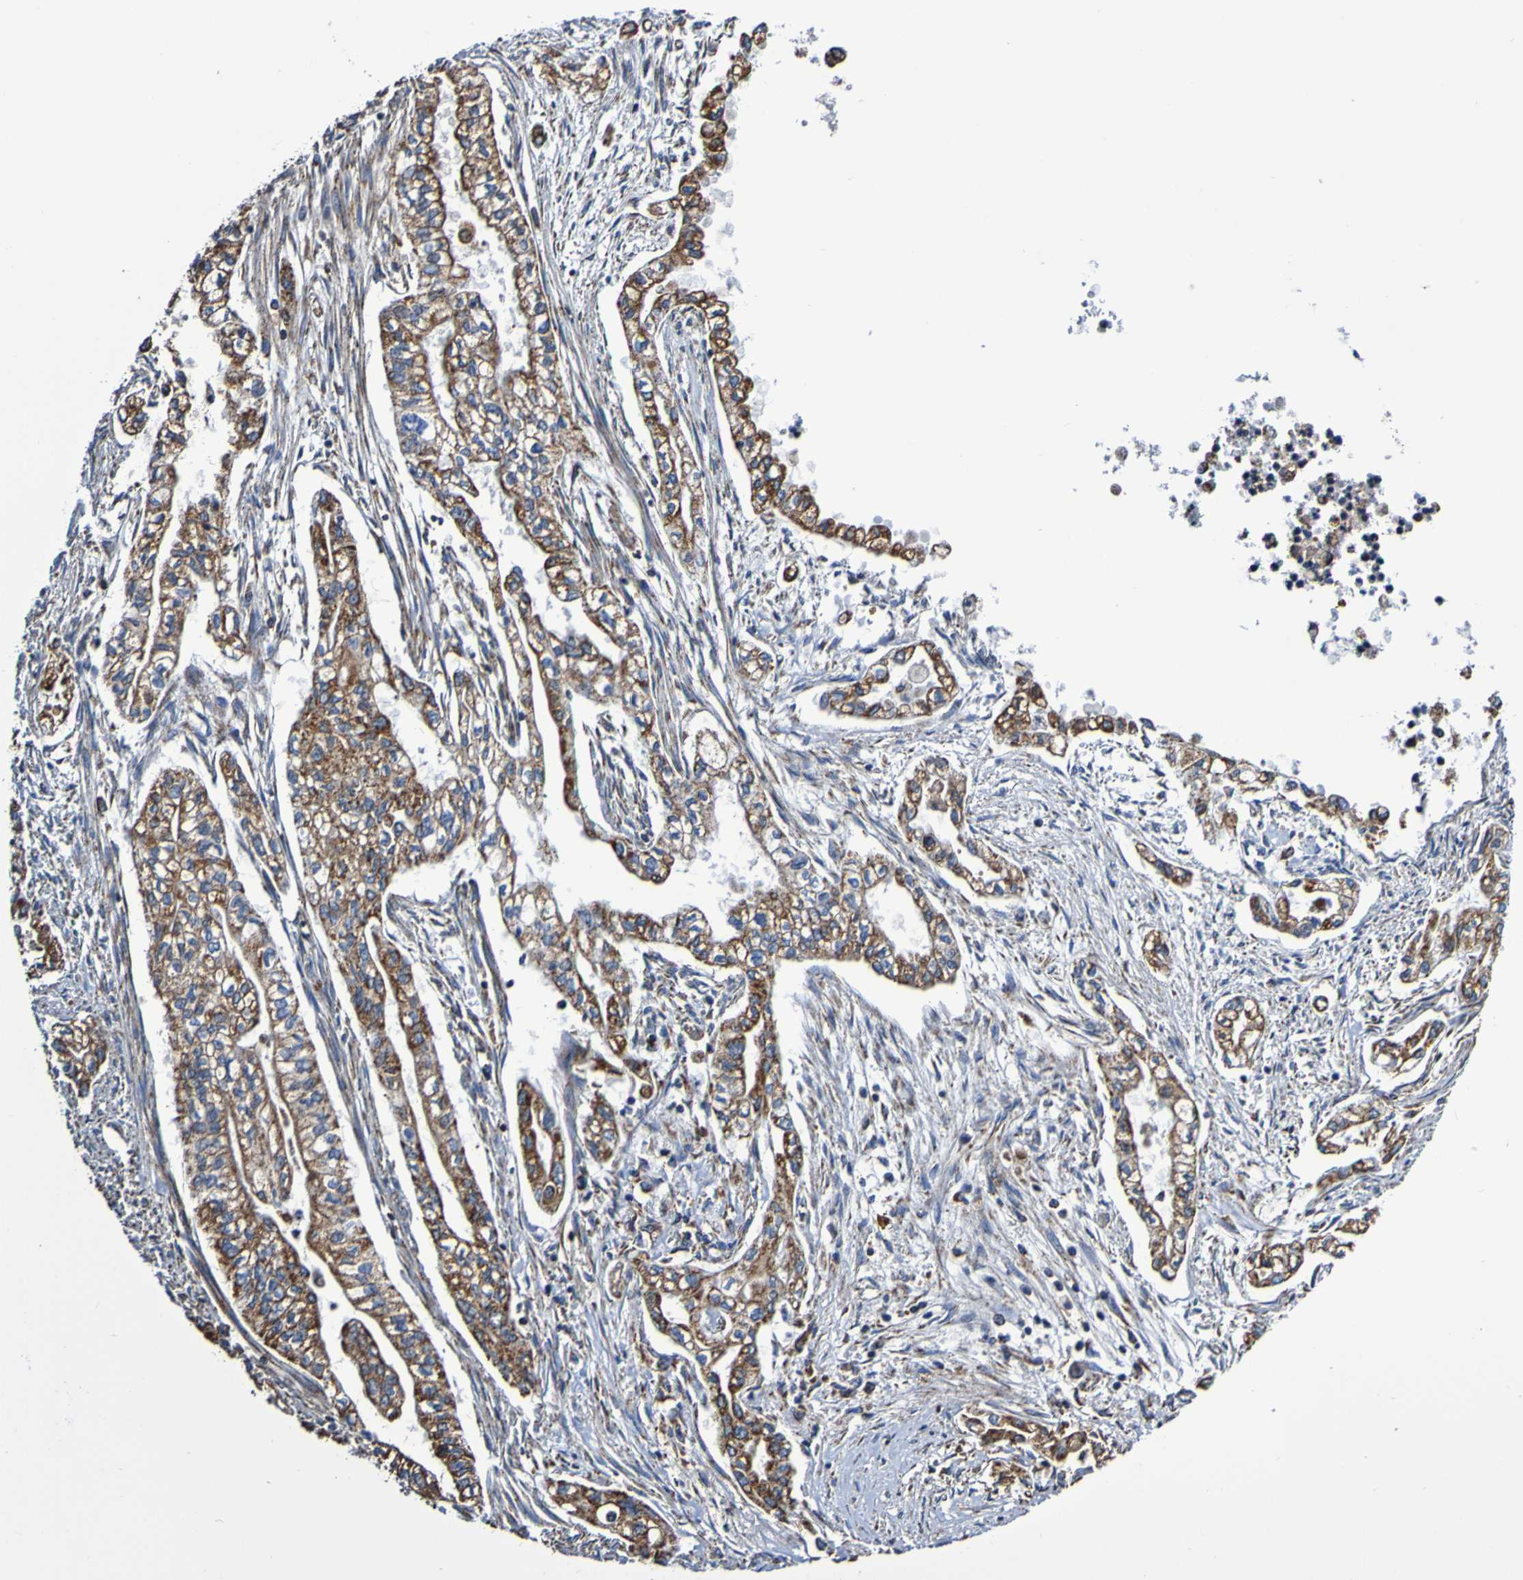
{"staining": {"intensity": "strong", "quantity": ">75%", "location": "cytoplasmic/membranous"}, "tissue": "pancreatic cancer", "cell_type": "Tumor cells", "image_type": "cancer", "snomed": [{"axis": "morphology", "description": "Normal tissue, NOS"}, {"axis": "topography", "description": "Pancreas"}], "caption": "Protein expression analysis of pancreatic cancer shows strong cytoplasmic/membranous positivity in about >75% of tumor cells.", "gene": "IL18R1", "patient": {"sex": "male", "age": 42}}